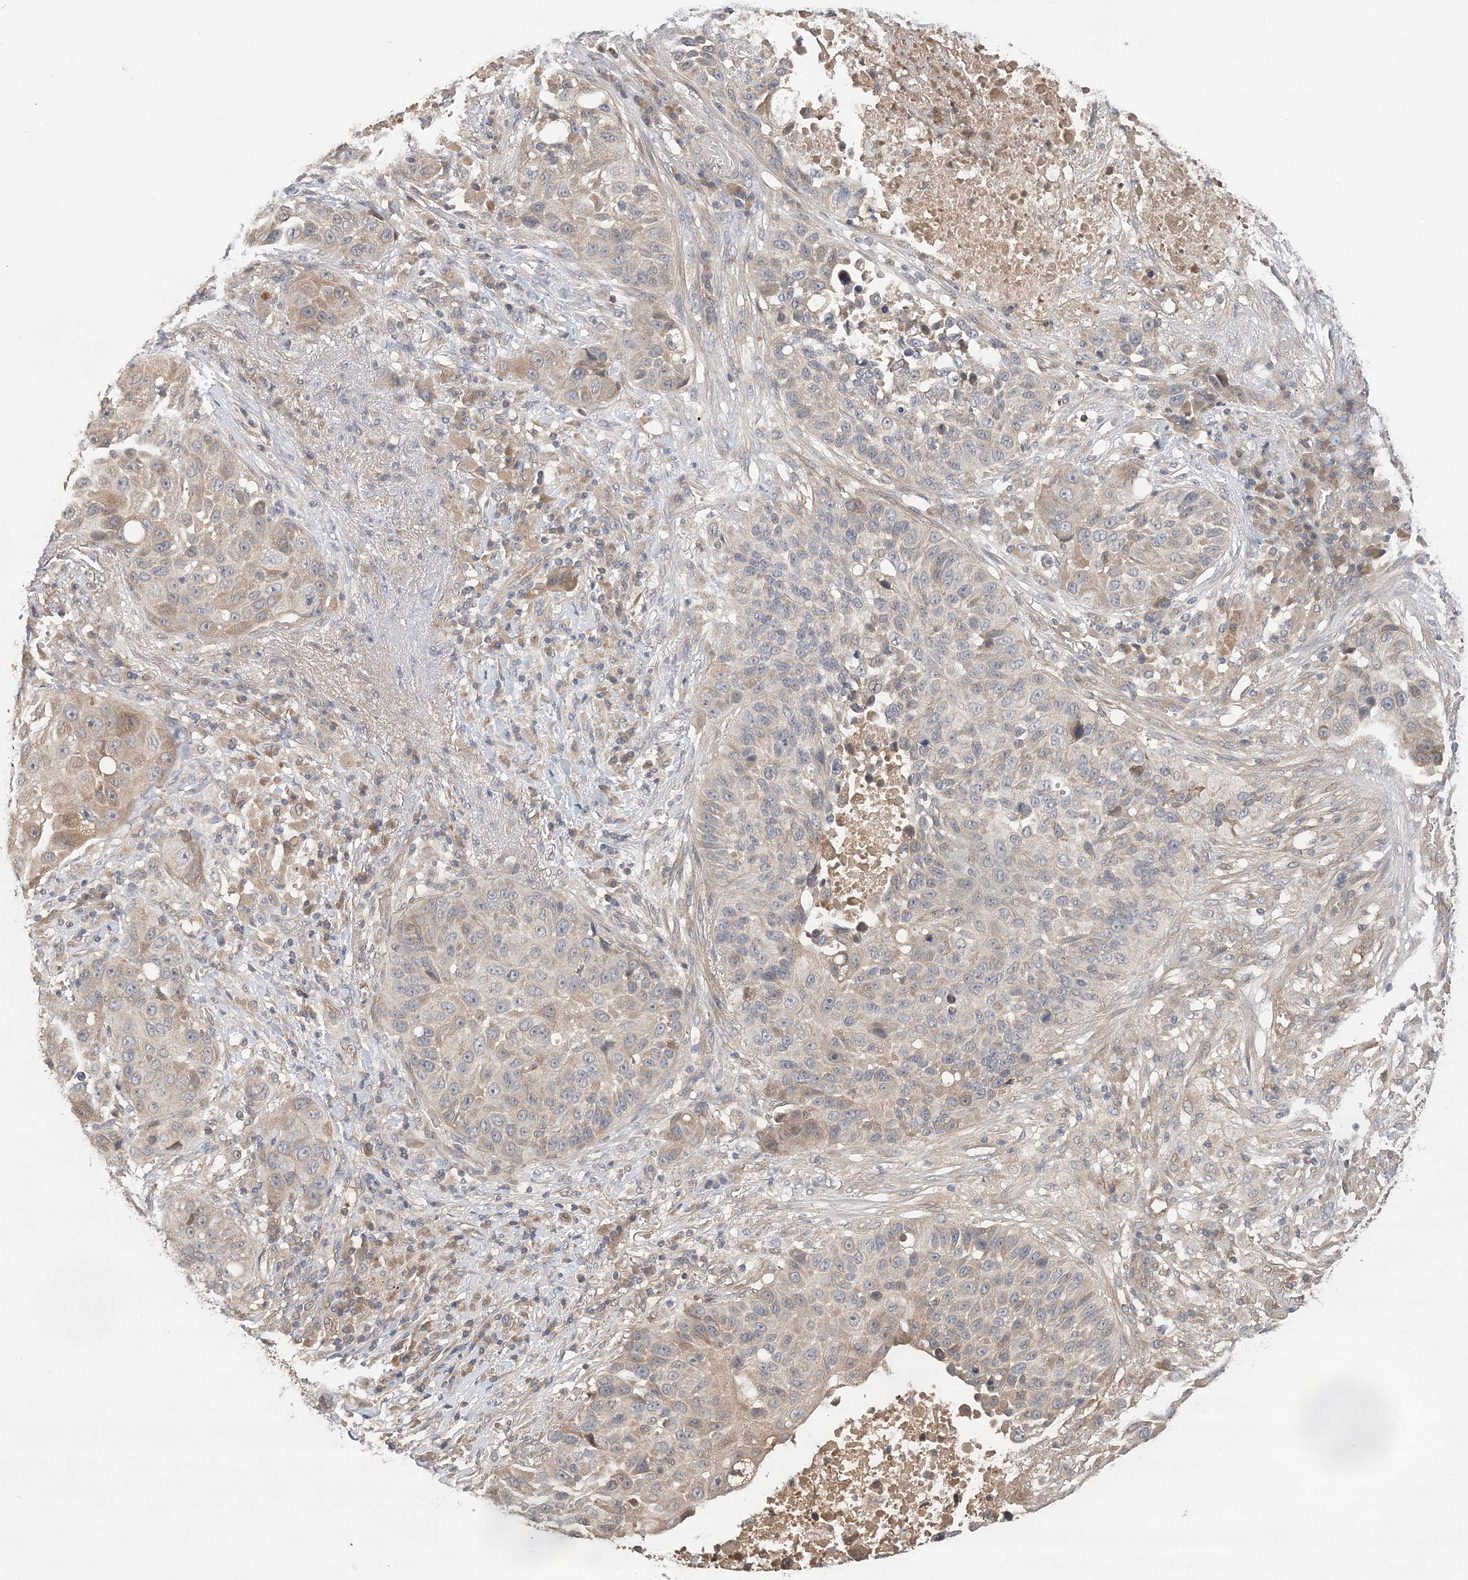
{"staining": {"intensity": "weak", "quantity": "<25%", "location": "cytoplasmic/membranous"}, "tissue": "lung cancer", "cell_type": "Tumor cells", "image_type": "cancer", "snomed": [{"axis": "morphology", "description": "Squamous cell carcinoma, NOS"}, {"axis": "topography", "description": "Lung"}], "caption": "Human lung cancer stained for a protein using immunohistochemistry demonstrates no expression in tumor cells.", "gene": "SYCP3", "patient": {"sex": "male", "age": 57}}